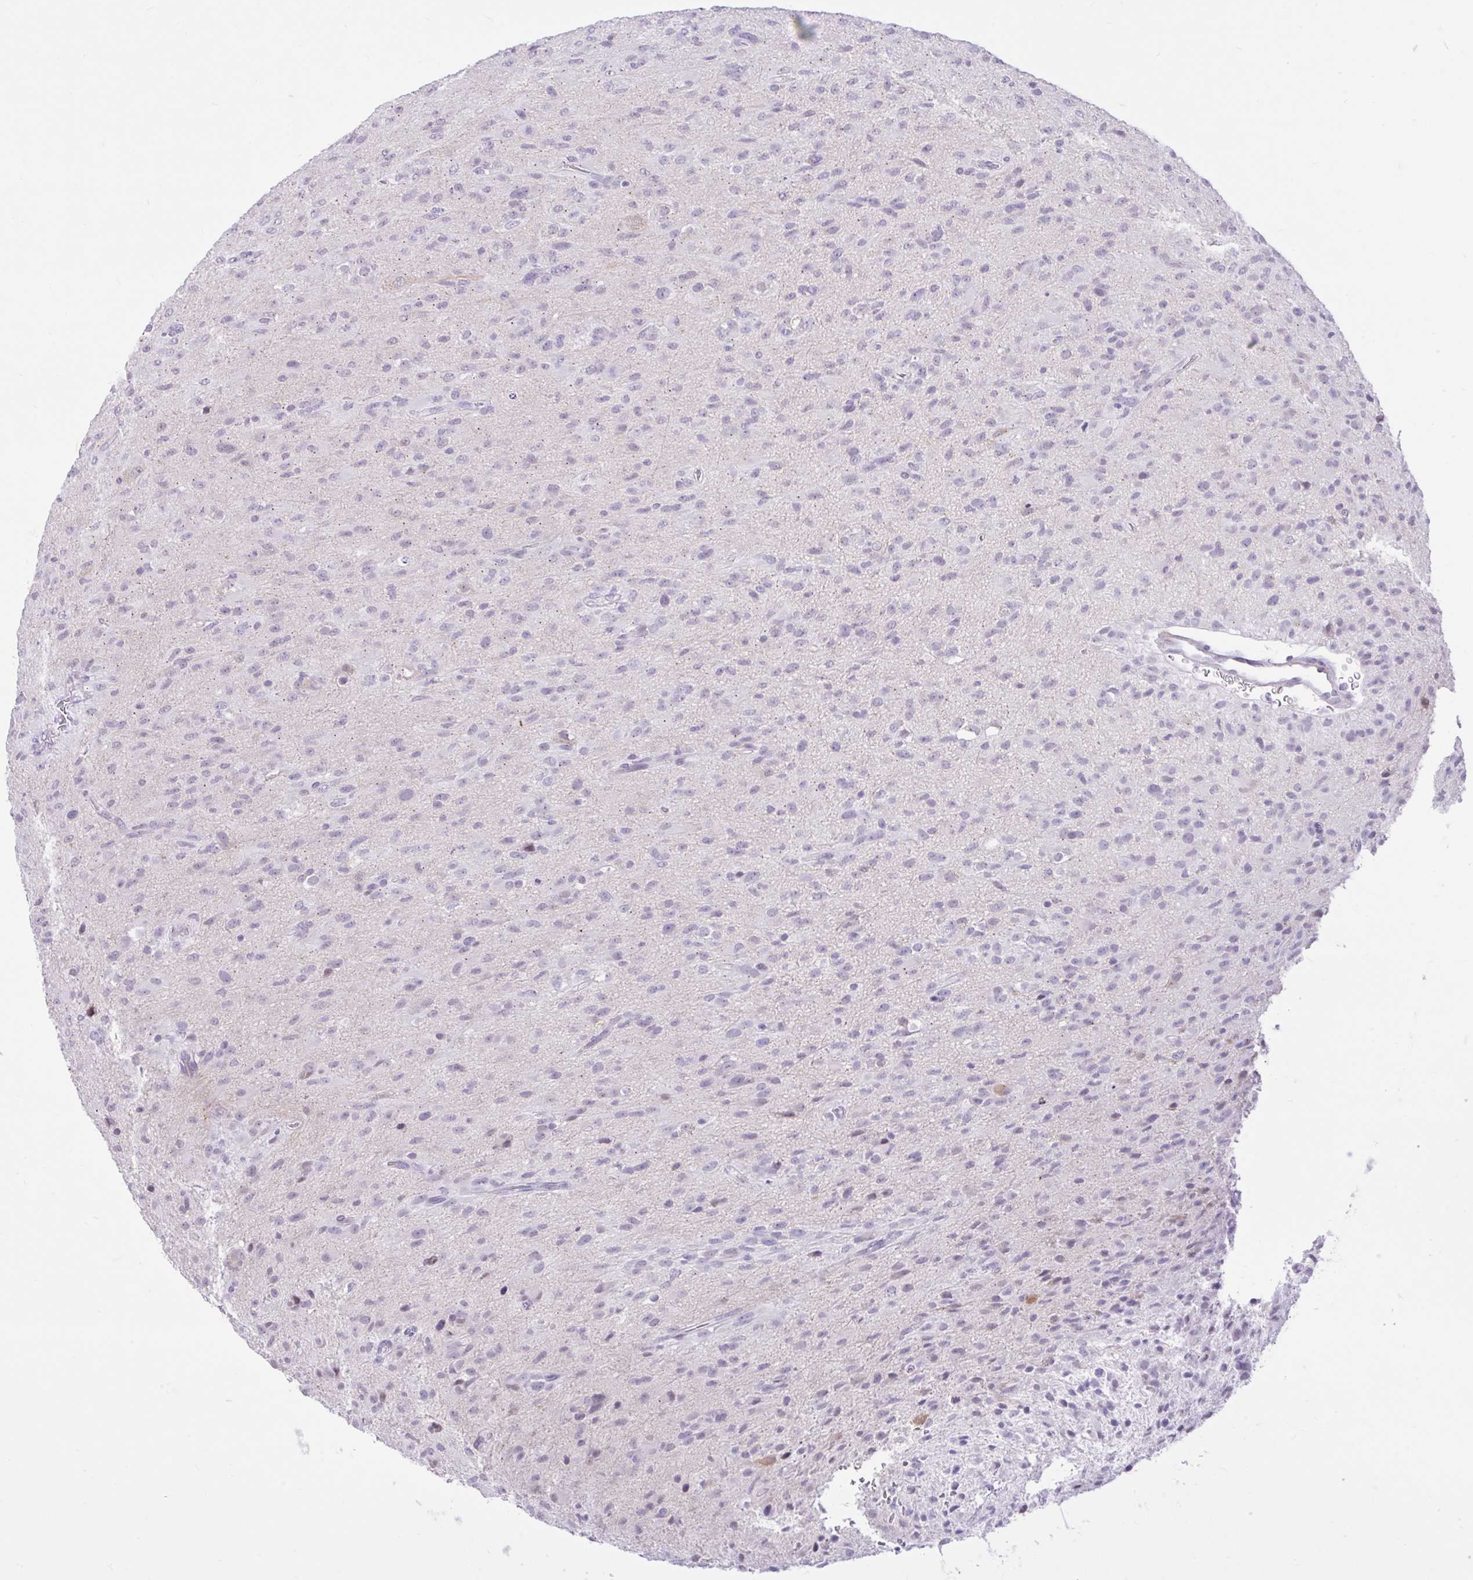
{"staining": {"intensity": "negative", "quantity": "none", "location": "none"}, "tissue": "glioma", "cell_type": "Tumor cells", "image_type": "cancer", "snomed": [{"axis": "morphology", "description": "Glioma, malignant, Low grade"}, {"axis": "topography", "description": "Brain"}], "caption": "A photomicrograph of glioma stained for a protein reveals no brown staining in tumor cells.", "gene": "REEP1", "patient": {"sex": "male", "age": 65}}